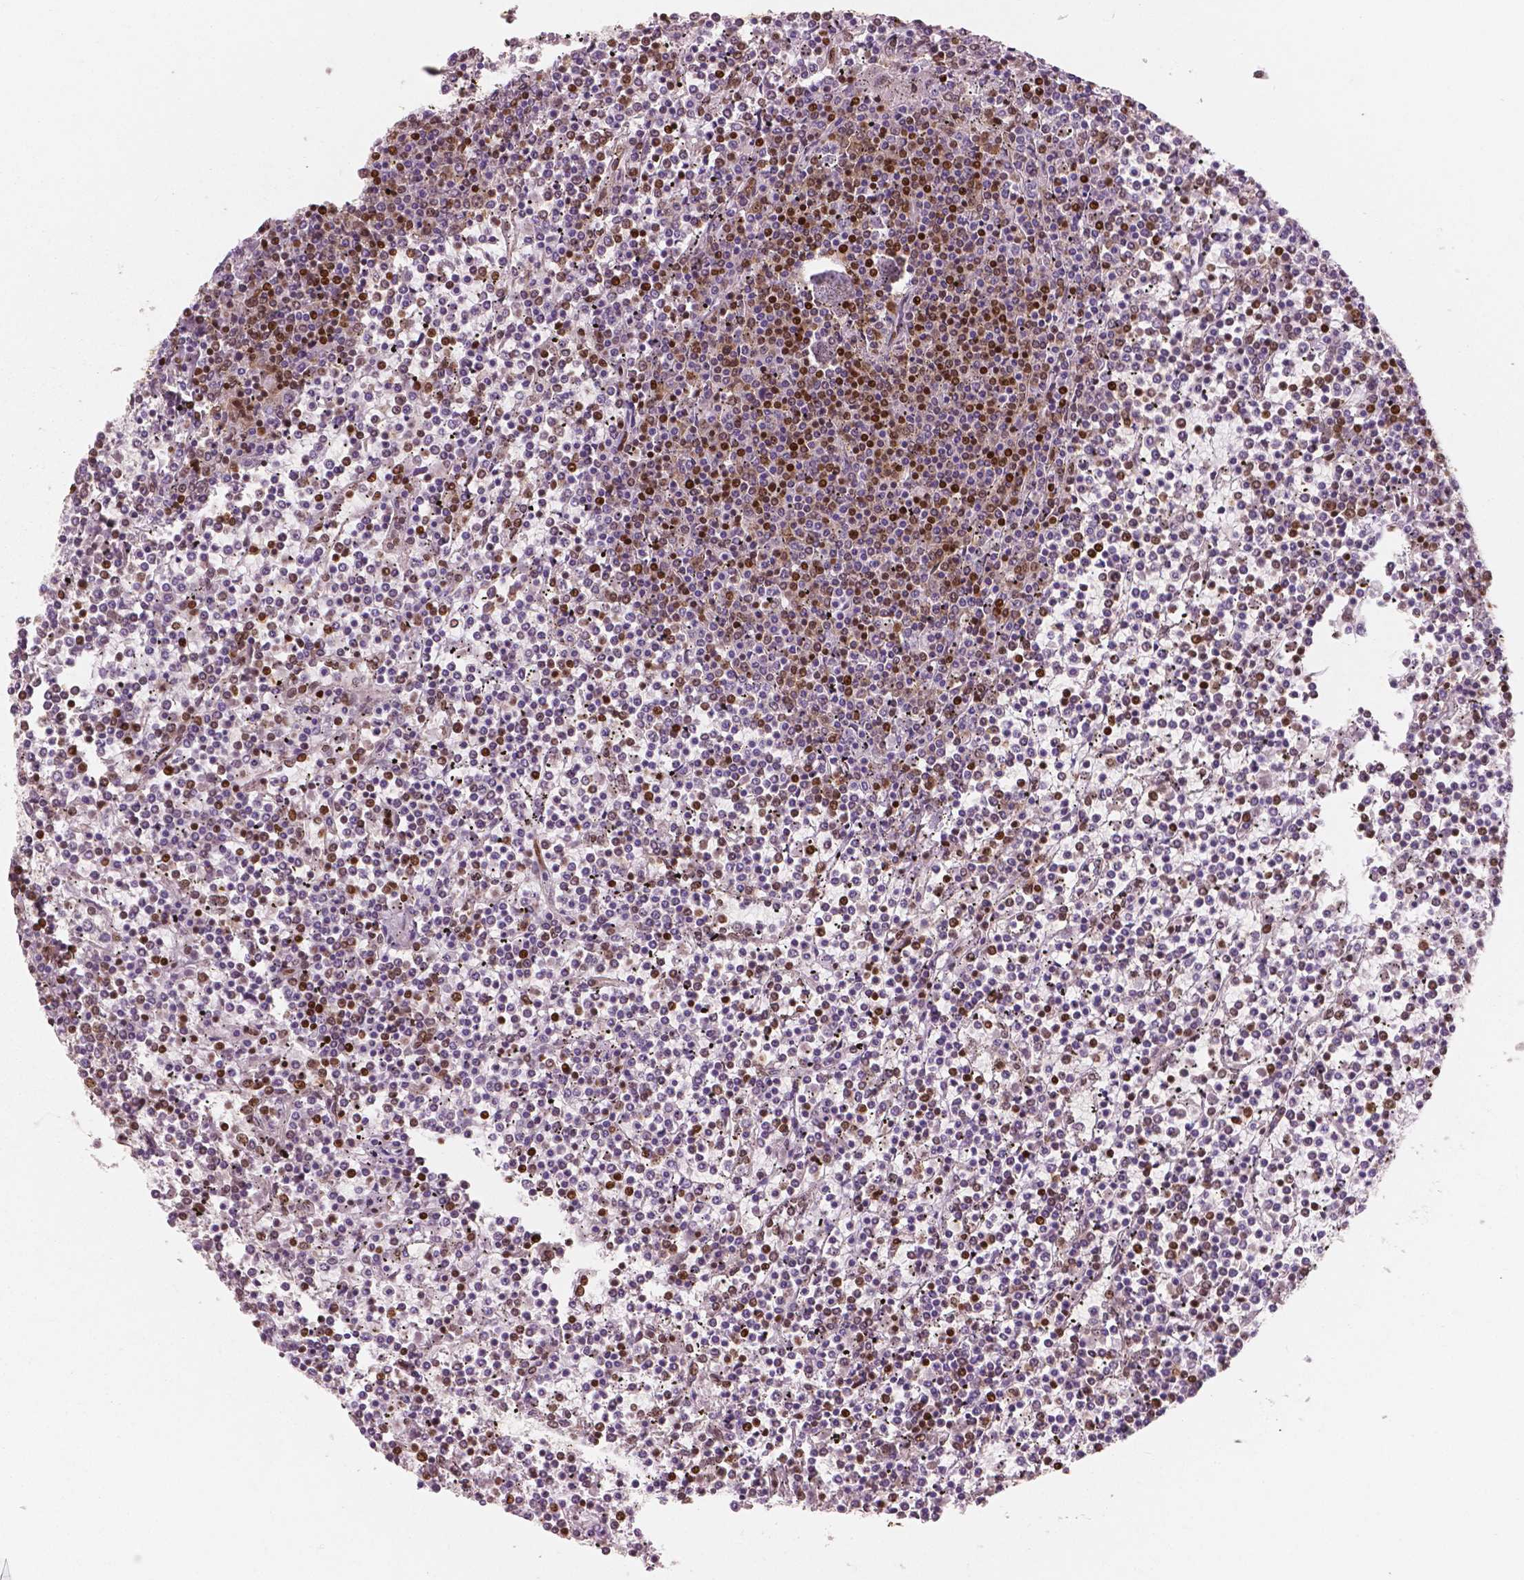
{"staining": {"intensity": "strong", "quantity": "<25%", "location": "nuclear"}, "tissue": "lymphoma", "cell_type": "Tumor cells", "image_type": "cancer", "snomed": [{"axis": "morphology", "description": "Malignant lymphoma, non-Hodgkin's type, Low grade"}, {"axis": "topography", "description": "Spleen"}], "caption": "Human malignant lymphoma, non-Hodgkin's type (low-grade) stained for a protein (brown) reveals strong nuclear positive positivity in approximately <25% of tumor cells.", "gene": "BRD4", "patient": {"sex": "female", "age": 19}}